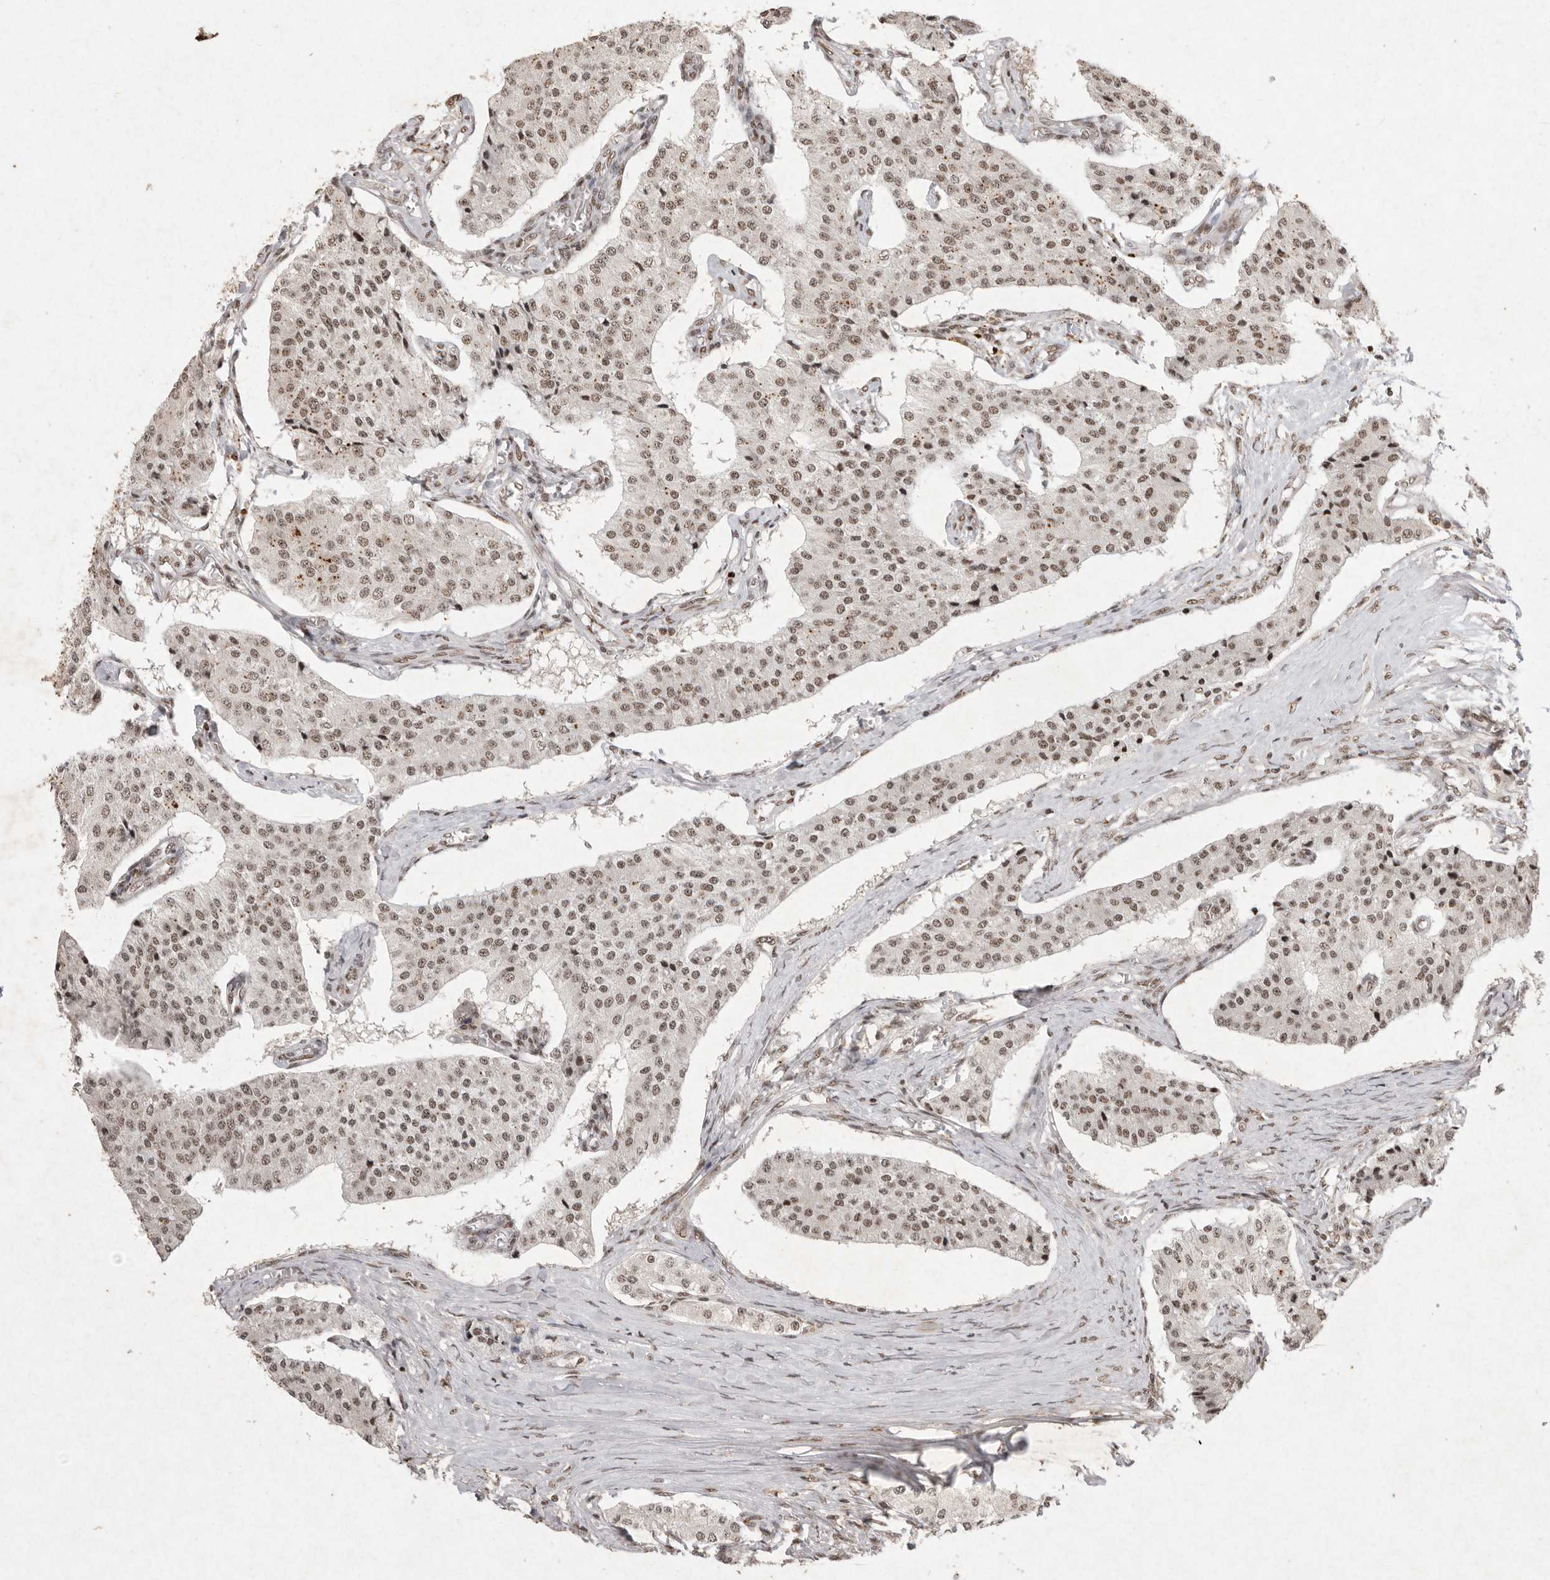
{"staining": {"intensity": "weak", "quantity": ">75%", "location": "nuclear"}, "tissue": "carcinoid", "cell_type": "Tumor cells", "image_type": "cancer", "snomed": [{"axis": "morphology", "description": "Carcinoid, malignant, NOS"}, {"axis": "topography", "description": "Colon"}], "caption": "Immunohistochemistry (IHC) of carcinoid demonstrates low levels of weak nuclear expression in approximately >75% of tumor cells.", "gene": "NKX3-2", "patient": {"sex": "female", "age": 52}}